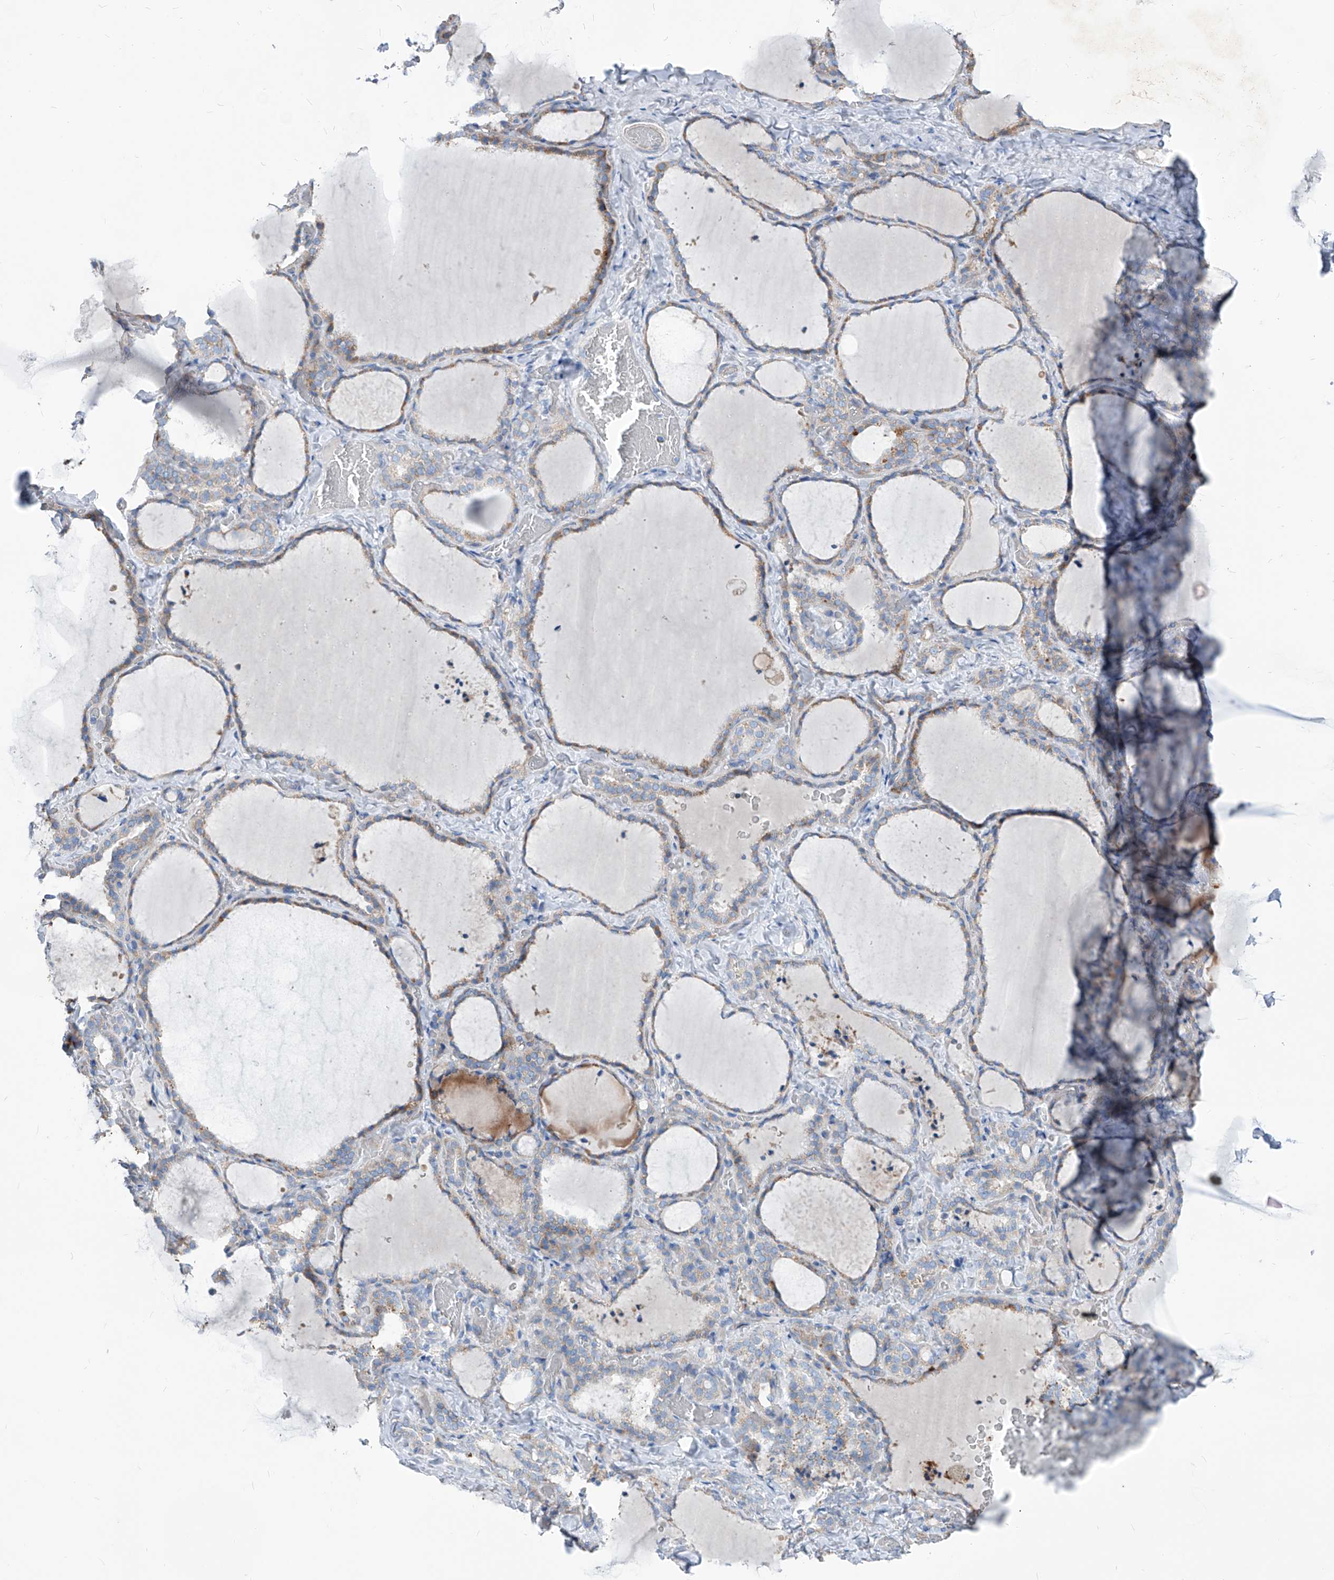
{"staining": {"intensity": "moderate", "quantity": "25%-75%", "location": "cytoplasmic/membranous"}, "tissue": "thyroid gland", "cell_type": "Glandular cells", "image_type": "normal", "snomed": [{"axis": "morphology", "description": "Normal tissue, NOS"}, {"axis": "topography", "description": "Thyroid gland"}], "caption": "Immunohistochemistry (IHC) photomicrograph of benign human thyroid gland stained for a protein (brown), which shows medium levels of moderate cytoplasmic/membranous expression in about 25%-75% of glandular cells.", "gene": "AGPS", "patient": {"sex": "female", "age": 22}}